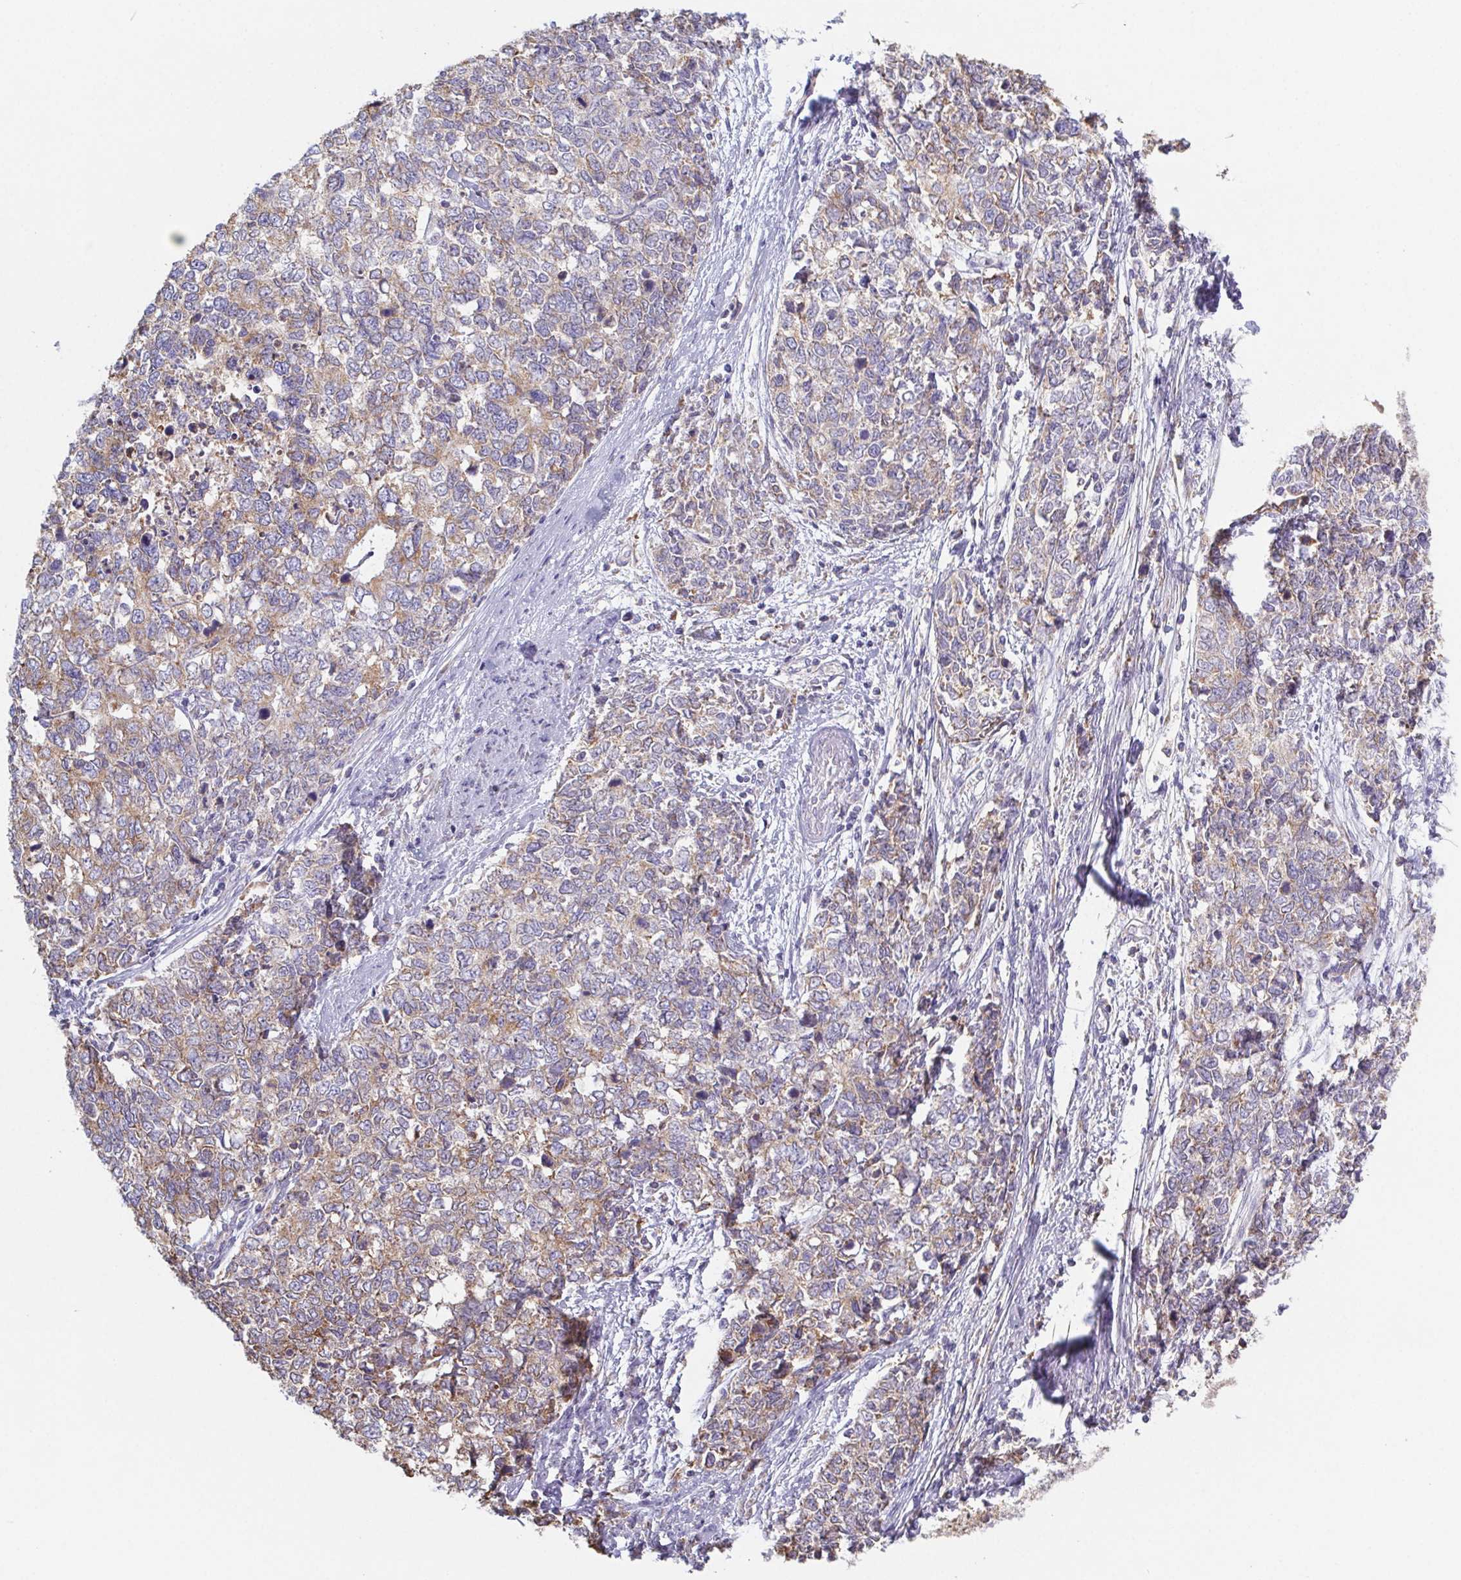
{"staining": {"intensity": "weak", "quantity": ">75%", "location": "cytoplasmic/membranous"}, "tissue": "cervical cancer", "cell_type": "Tumor cells", "image_type": "cancer", "snomed": [{"axis": "morphology", "description": "Adenocarcinoma, NOS"}, {"axis": "topography", "description": "Cervix"}], "caption": "The immunohistochemical stain highlights weak cytoplasmic/membranous positivity in tumor cells of cervical cancer (adenocarcinoma) tissue. (DAB = brown stain, brightfield microscopy at high magnification).", "gene": "ADAM8", "patient": {"sex": "female", "age": 63}}